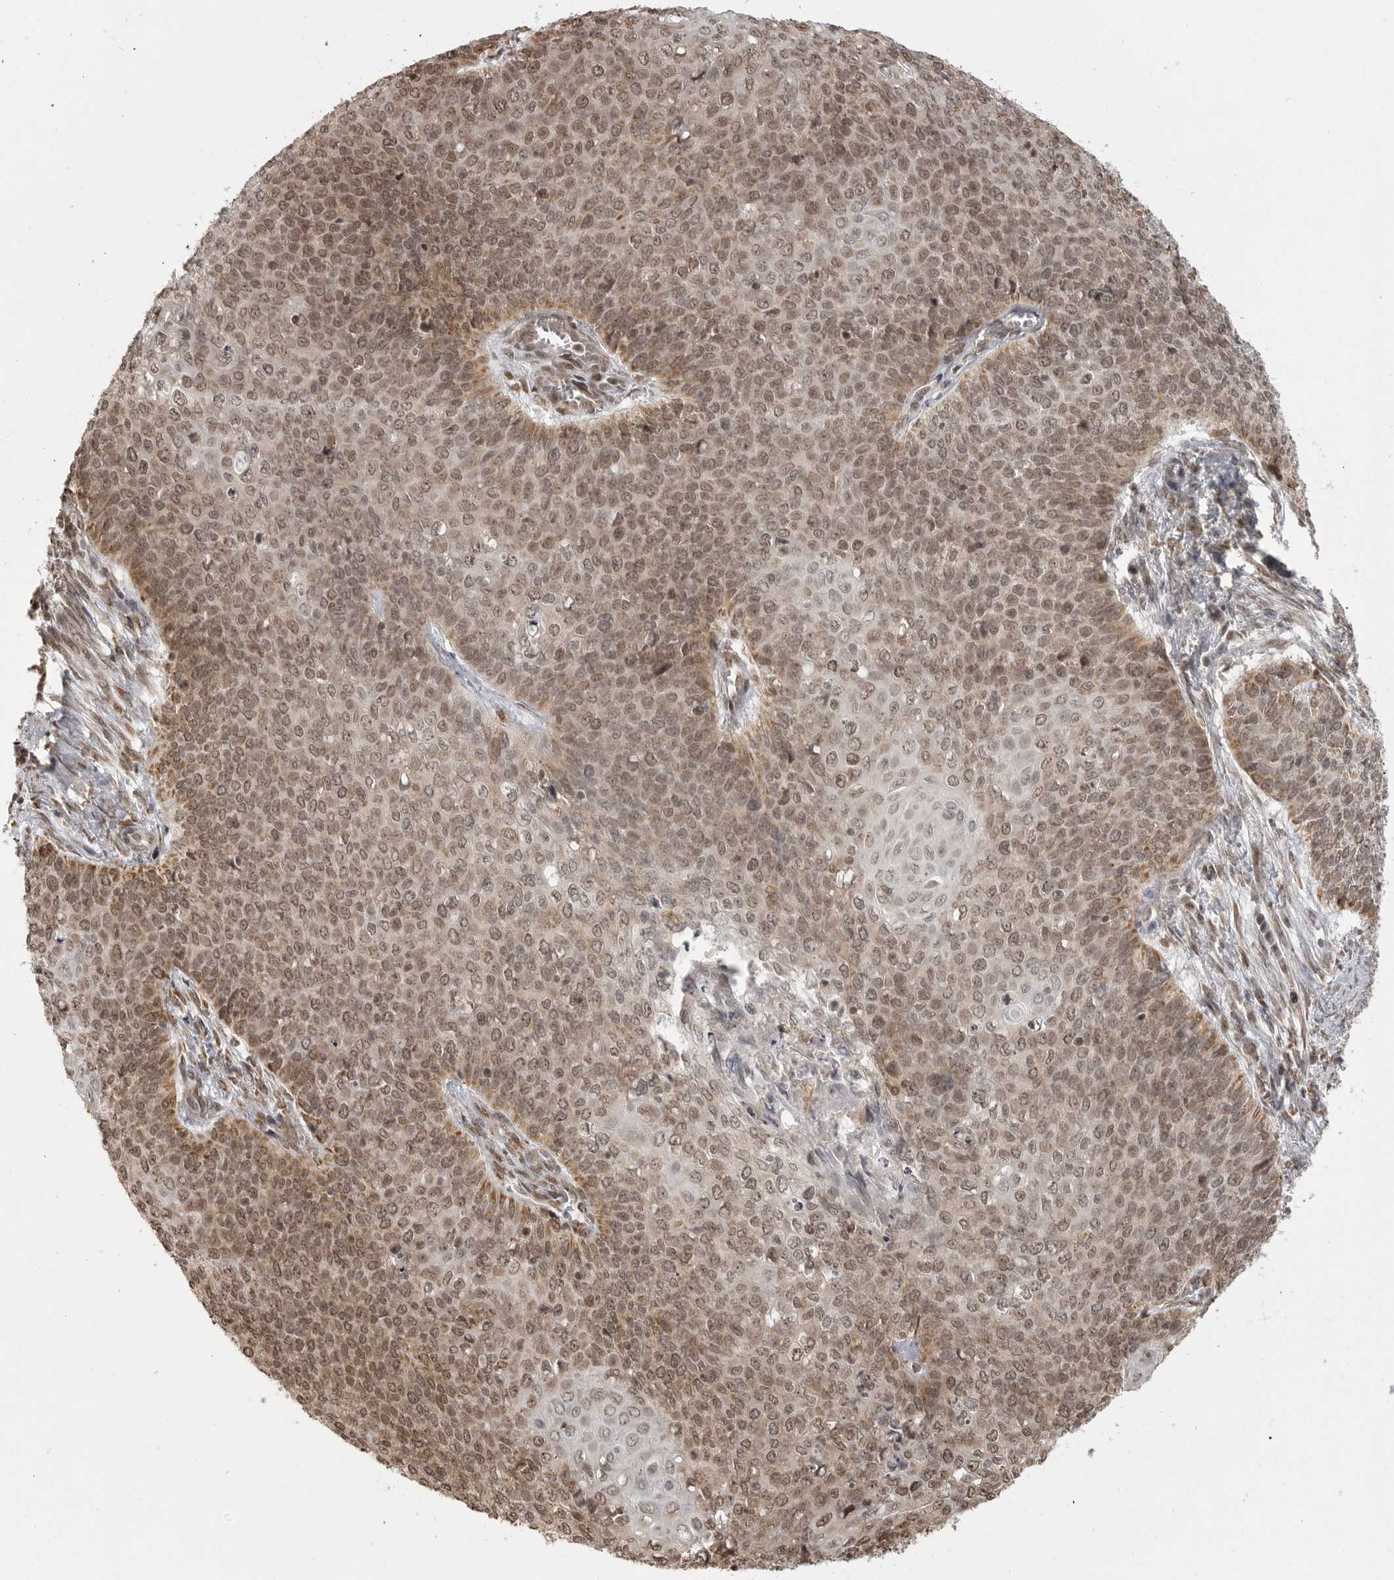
{"staining": {"intensity": "weak", "quantity": ">75%", "location": "nuclear"}, "tissue": "cervical cancer", "cell_type": "Tumor cells", "image_type": "cancer", "snomed": [{"axis": "morphology", "description": "Squamous cell carcinoma, NOS"}, {"axis": "topography", "description": "Cervix"}], "caption": "Brown immunohistochemical staining in cervical squamous cell carcinoma reveals weak nuclear positivity in about >75% of tumor cells. (Stains: DAB in brown, nuclei in blue, Microscopy: brightfield microscopy at high magnification).", "gene": "ISG20L2", "patient": {"sex": "female", "age": 39}}